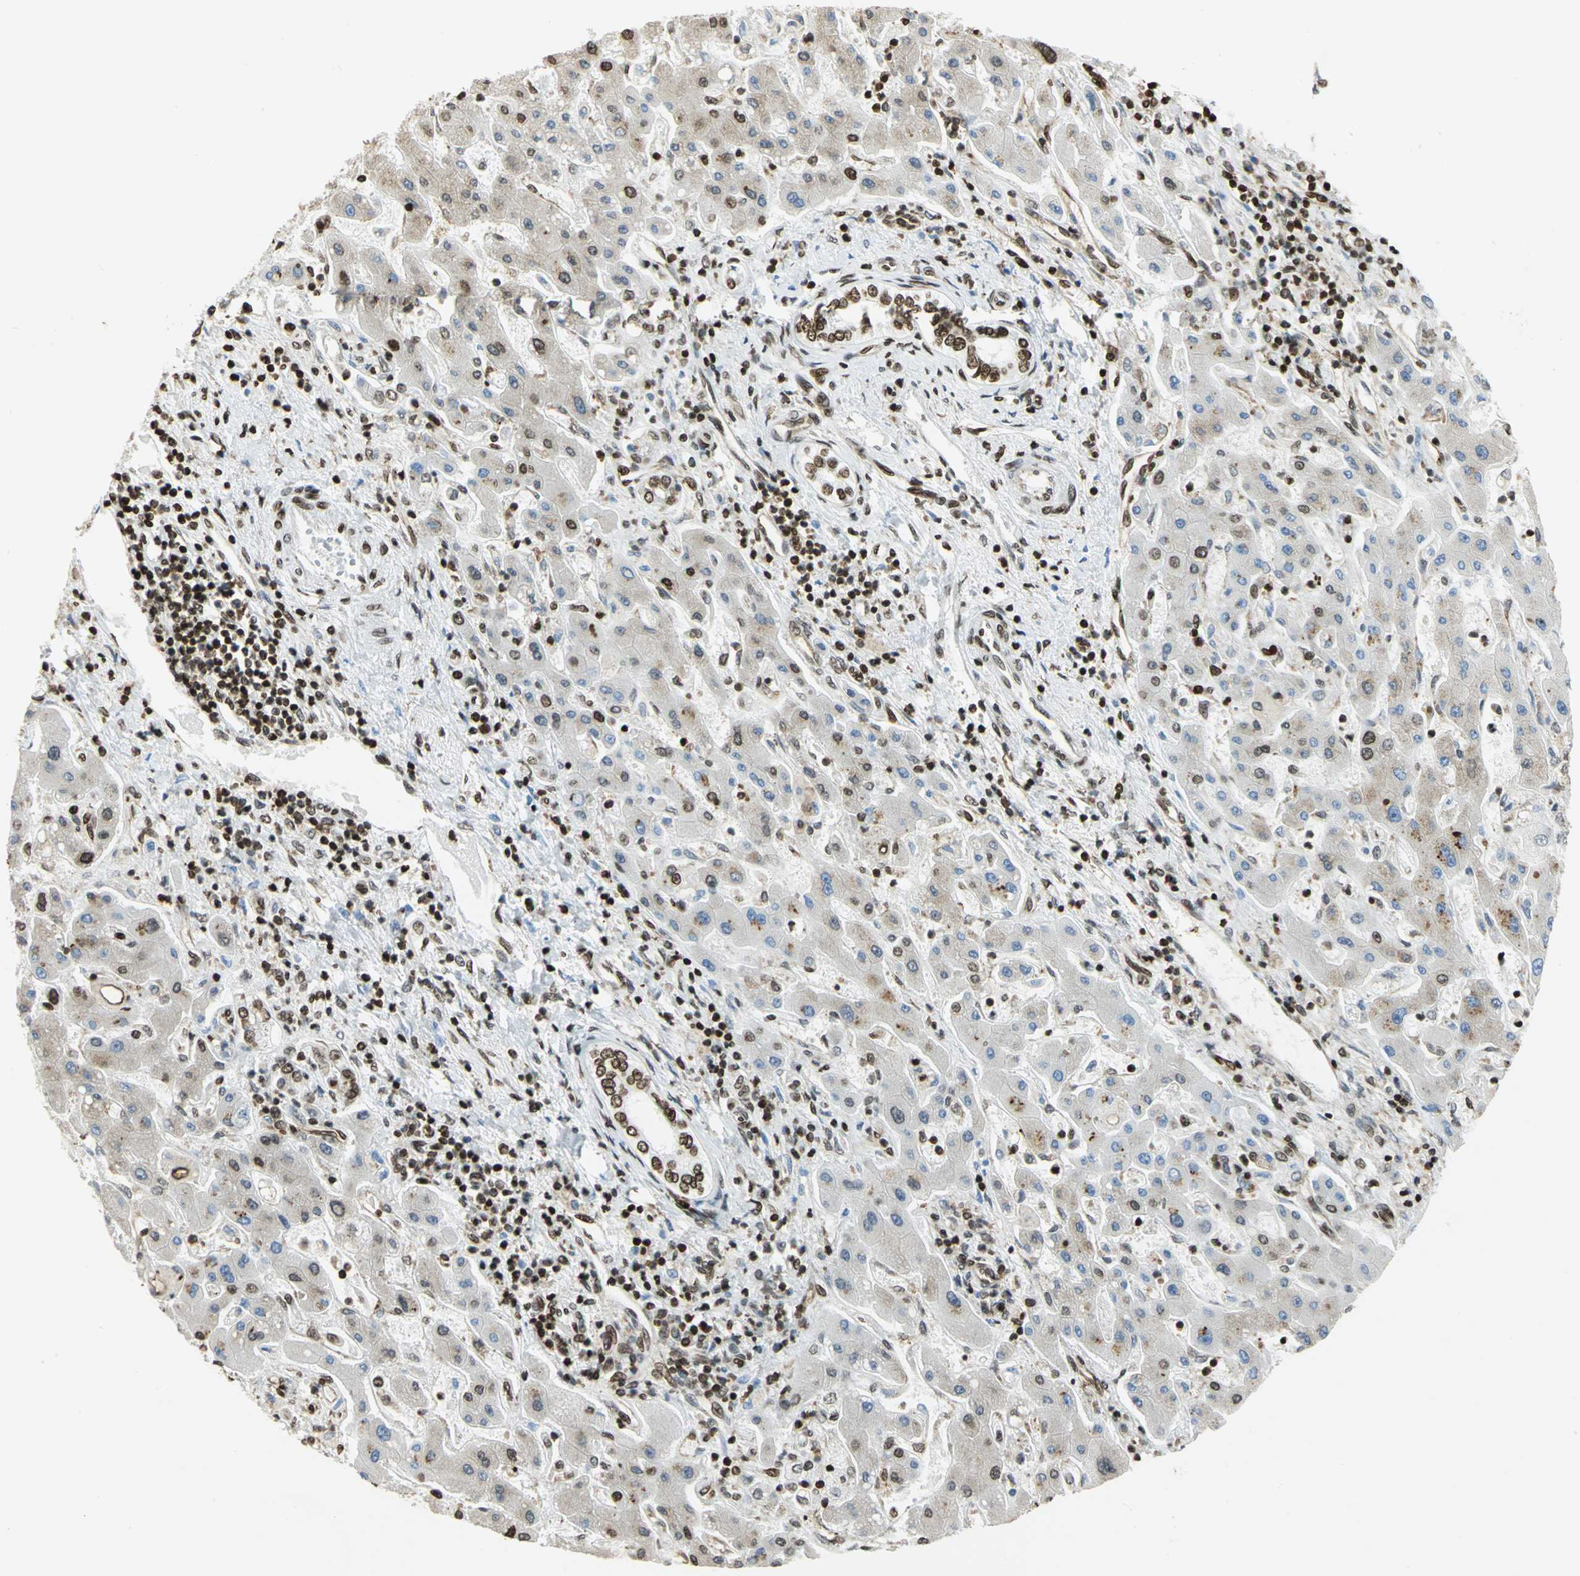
{"staining": {"intensity": "weak", "quantity": ">75%", "location": "cytoplasmic/membranous"}, "tissue": "liver cancer", "cell_type": "Tumor cells", "image_type": "cancer", "snomed": [{"axis": "morphology", "description": "Cholangiocarcinoma"}, {"axis": "topography", "description": "Liver"}], "caption": "Approximately >75% of tumor cells in human liver cancer (cholangiocarcinoma) demonstrate weak cytoplasmic/membranous protein expression as visualized by brown immunohistochemical staining.", "gene": "HMGB1", "patient": {"sex": "male", "age": 50}}